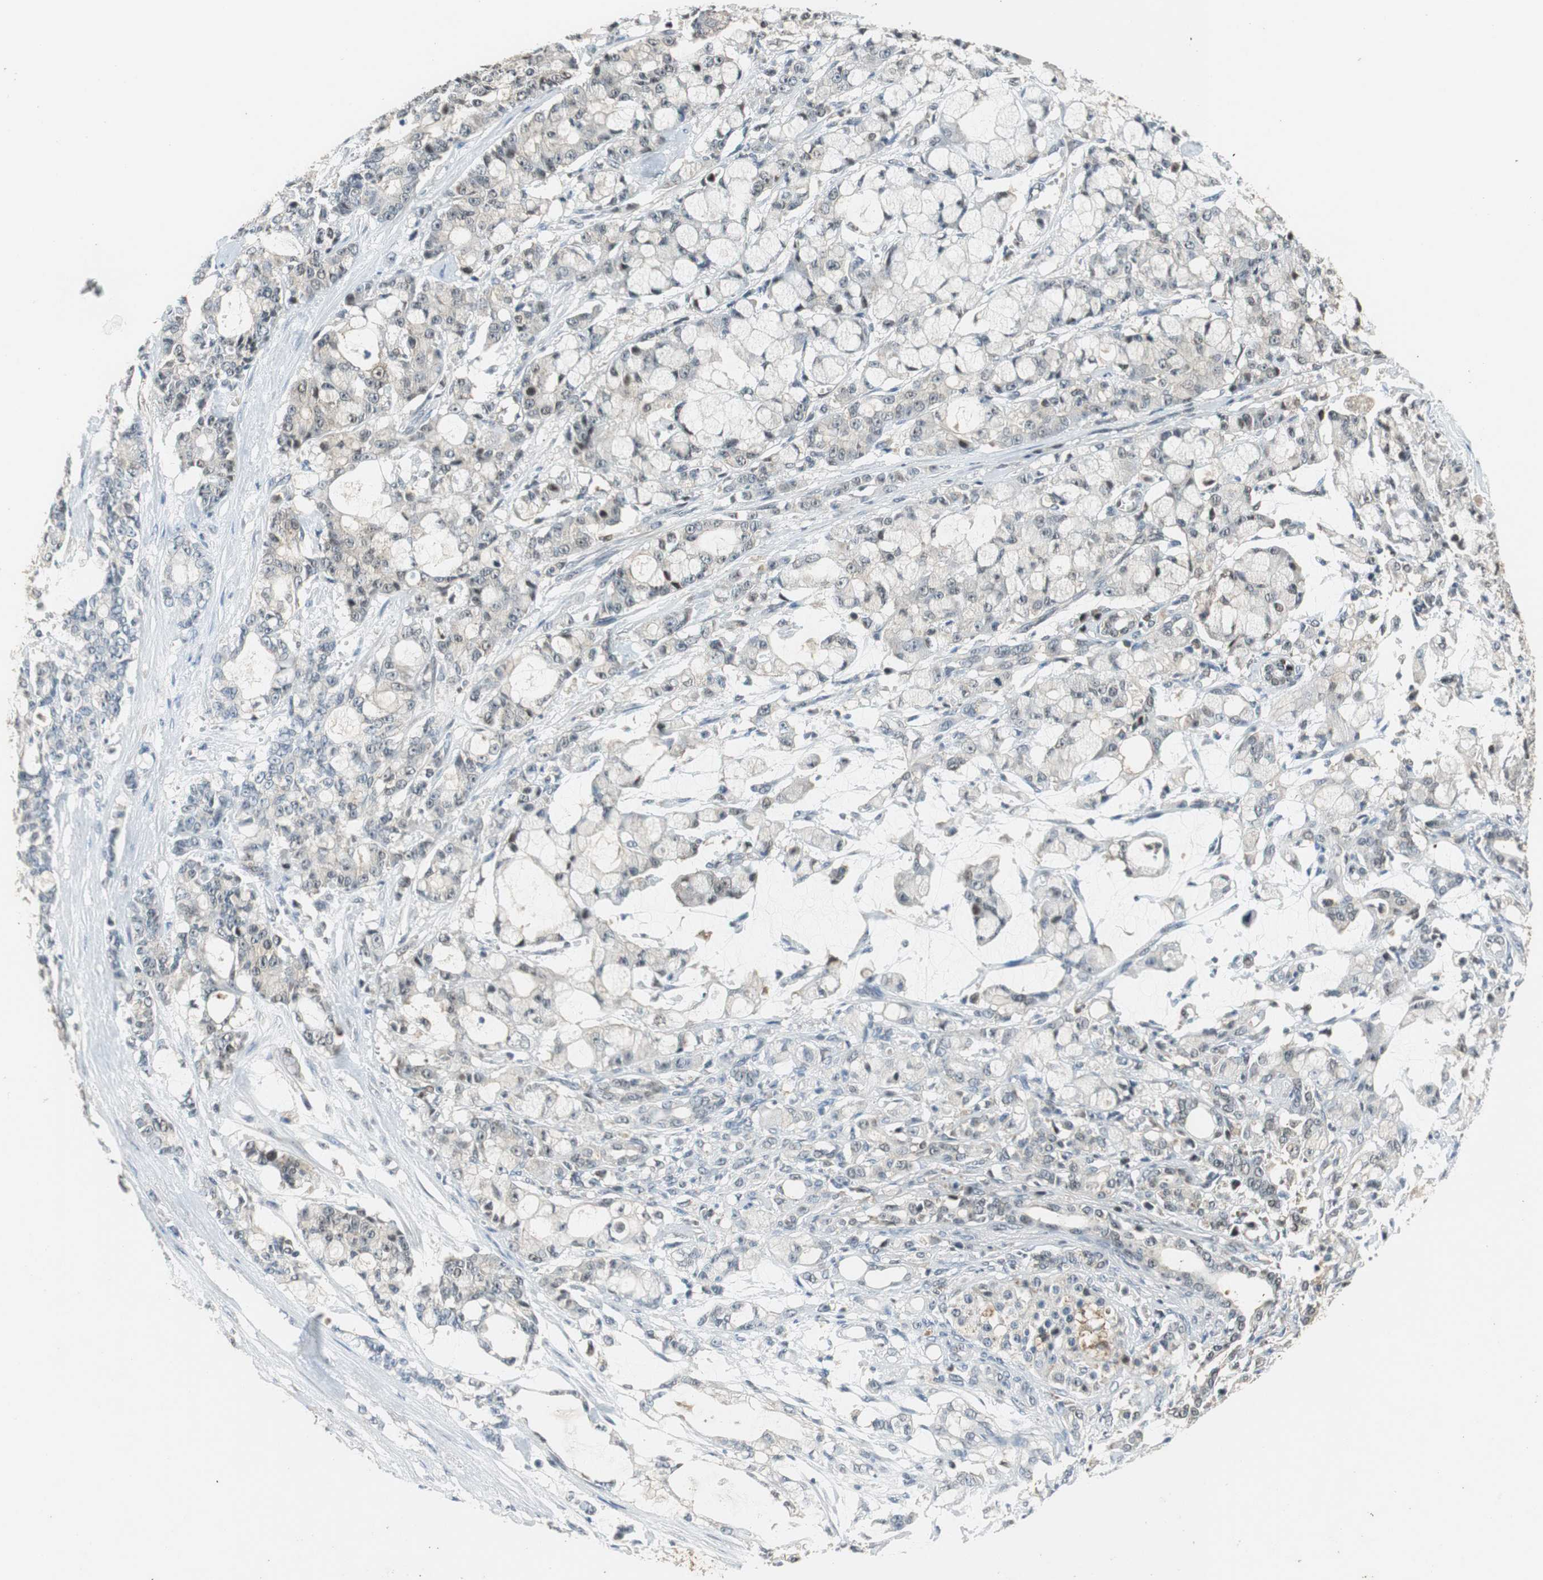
{"staining": {"intensity": "weak", "quantity": "25%-75%", "location": "cytoplasmic/membranous"}, "tissue": "pancreatic cancer", "cell_type": "Tumor cells", "image_type": "cancer", "snomed": [{"axis": "morphology", "description": "Adenocarcinoma, NOS"}, {"axis": "topography", "description": "Pancreas"}], "caption": "Pancreatic adenocarcinoma was stained to show a protein in brown. There is low levels of weak cytoplasmic/membranous staining in about 25%-75% of tumor cells.", "gene": "GSDMD", "patient": {"sex": "female", "age": 73}}